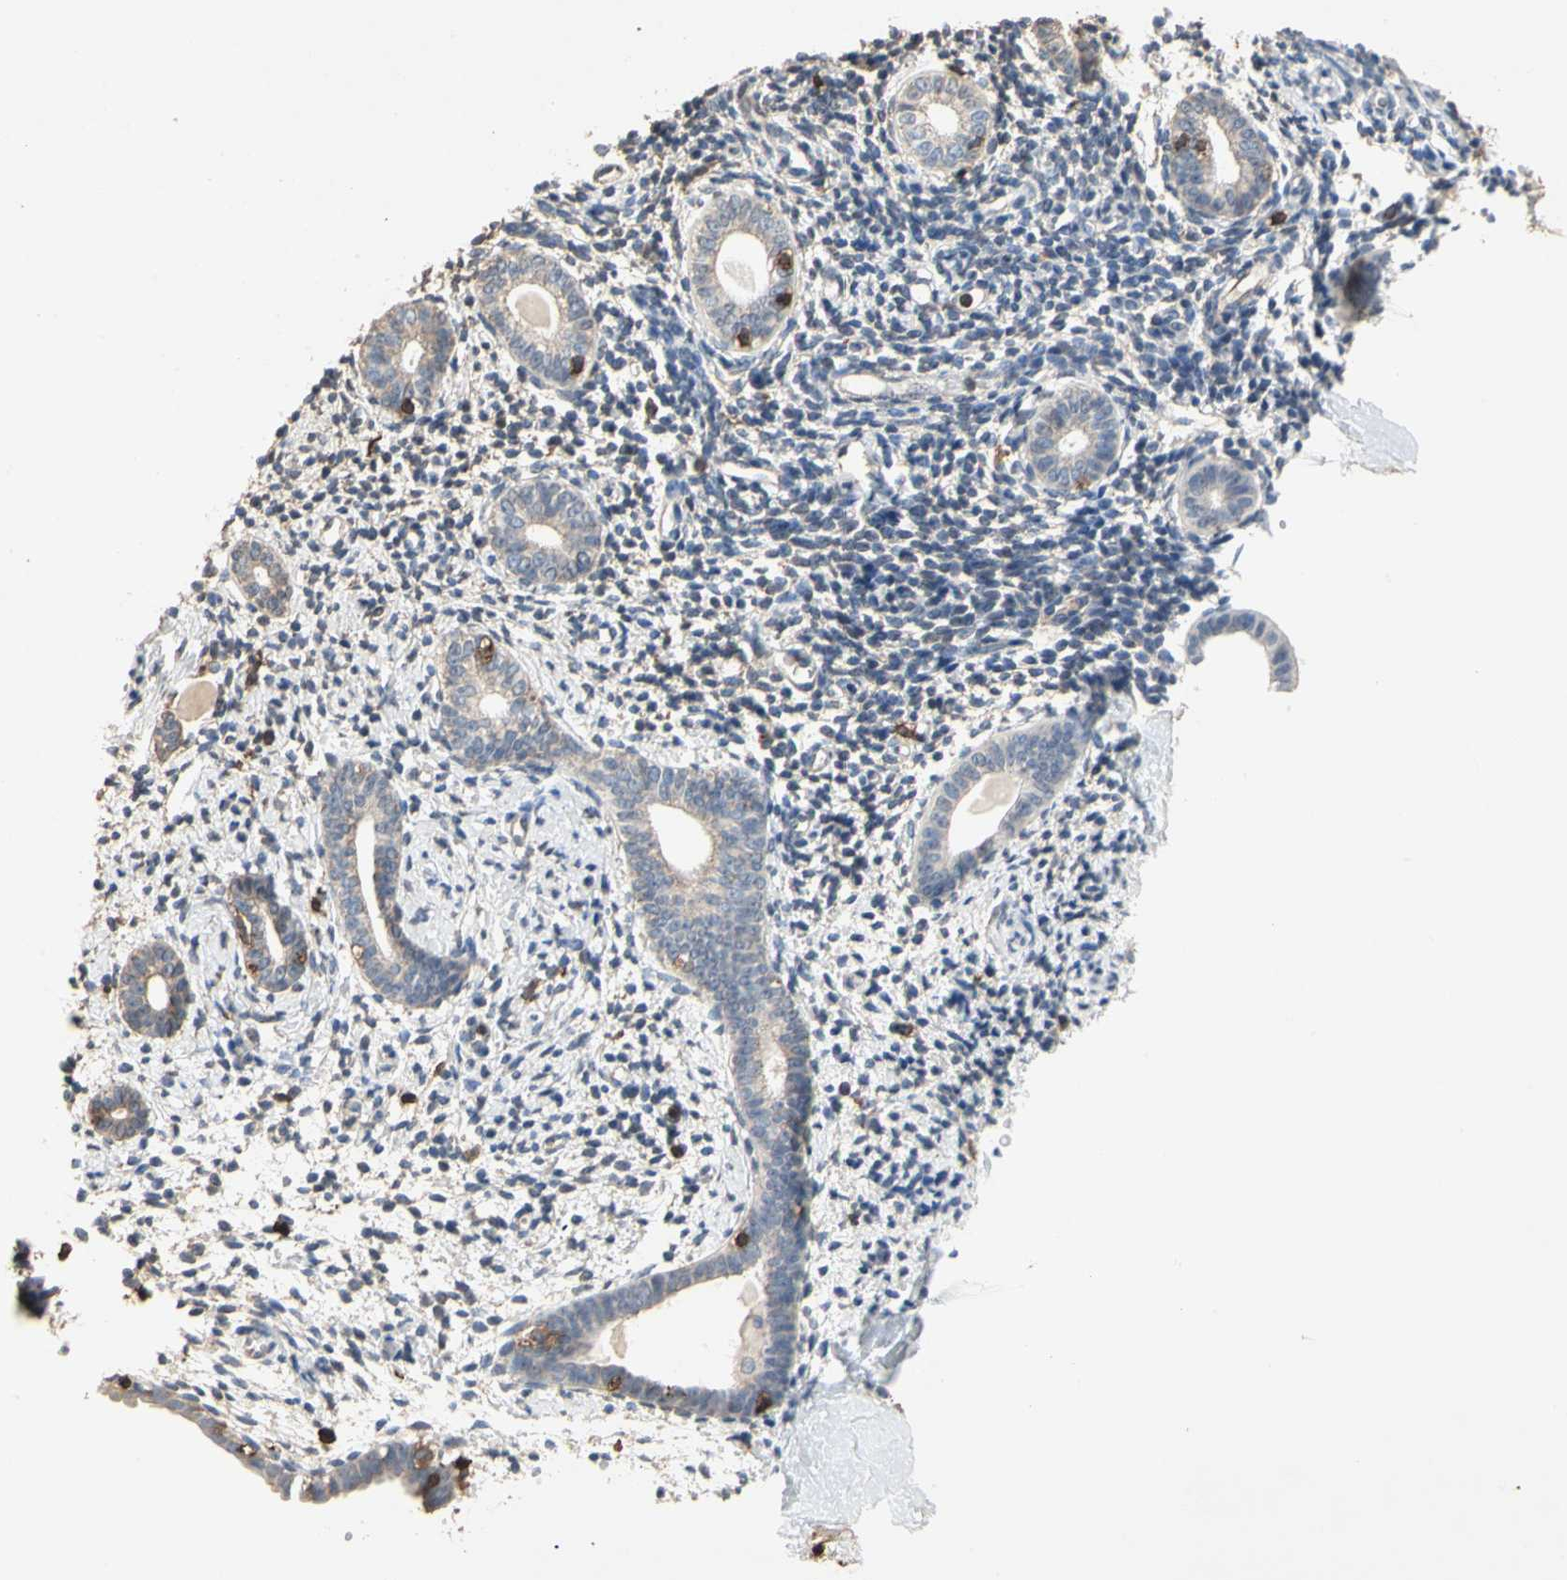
{"staining": {"intensity": "negative", "quantity": "none", "location": "none"}, "tissue": "endometrium", "cell_type": "Cells in endometrial stroma", "image_type": "normal", "snomed": [{"axis": "morphology", "description": "Normal tissue, NOS"}, {"axis": "topography", "description": "Endometrium"}], "caption": "This is an immunohistochemistry micrograph of unremarkable human endometrium. There is no expression in cells in endometrial stroma.", "gene": "MAP3K10", "patient": {"sex": "female", "age": 71}}